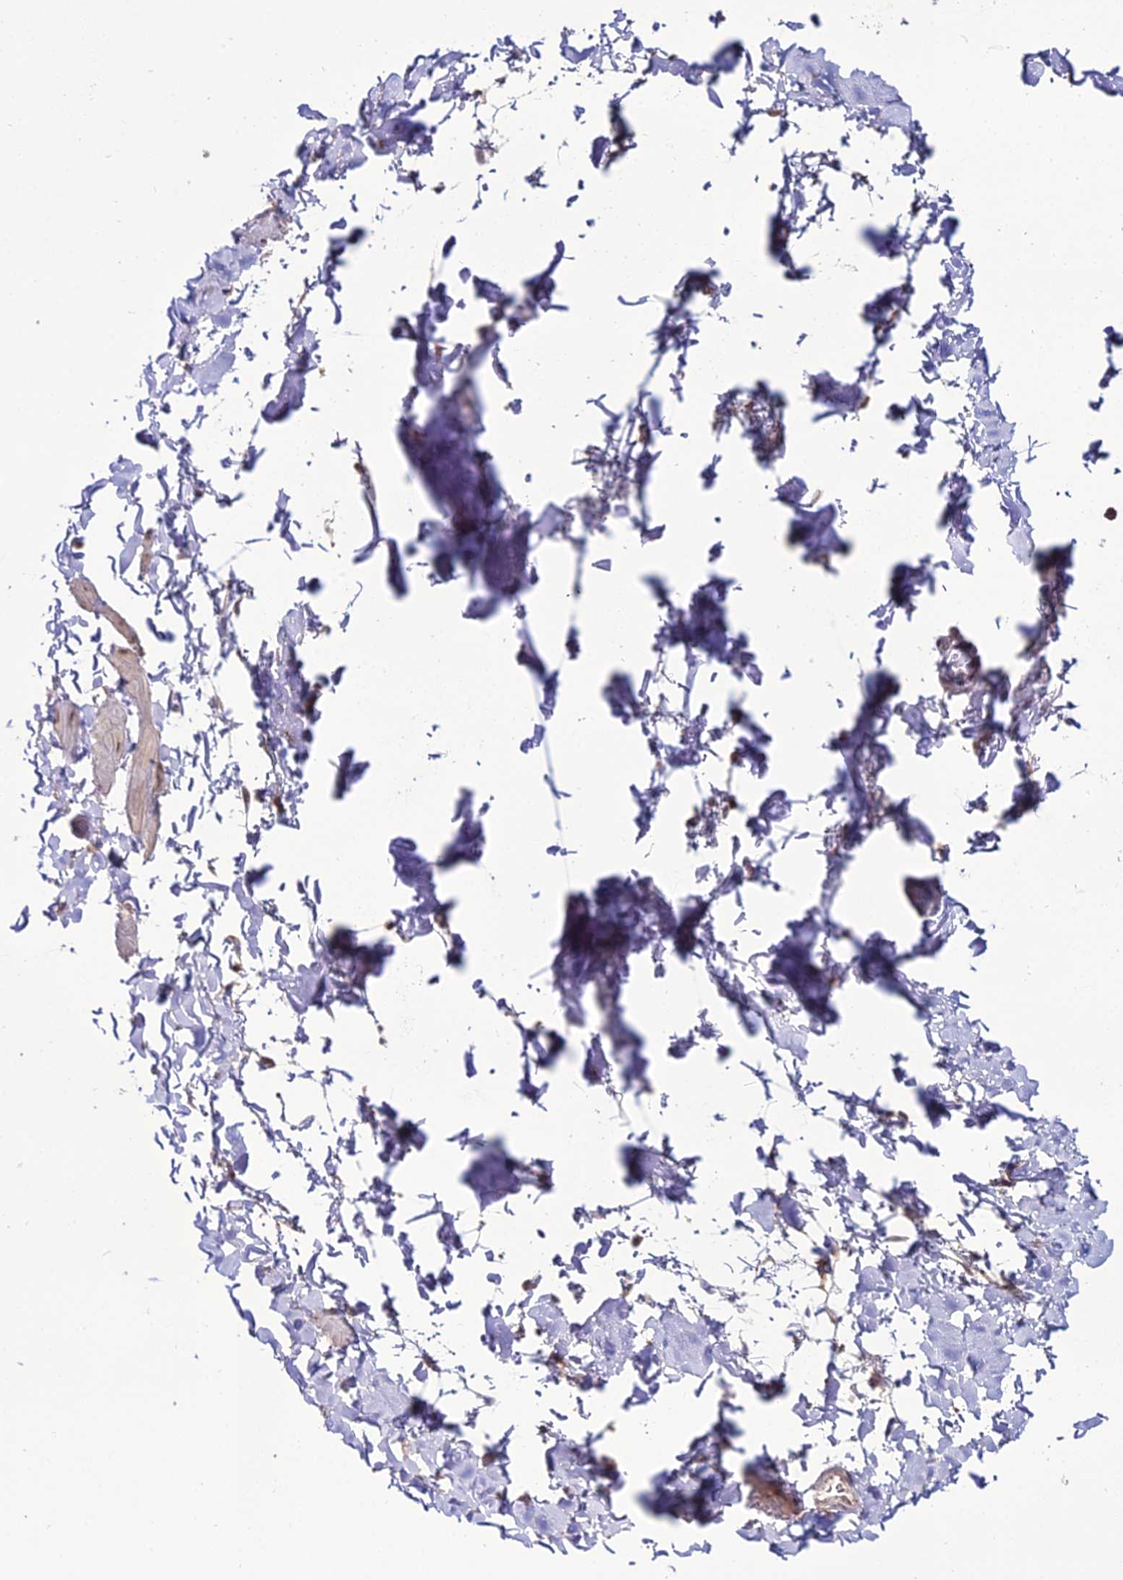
{"staining": {"intensity": "negative", "quantity": "none", "location": "none"}, "tissue": "adipose tissue", "cell_type": "Adipocytes", "image_type": "normal", "snomed": [{"axis": "morphology", "description": "Normal tissue, NOS"}, {"axis": "topography", "description": "Adipose tissue"}, {"axis": "topography", "description": "Vascular tissue"}, {"axis": "topography", "description": "Peripheral nerve tissue"}], "caption": "A high-resolution image shows immunohistochemistry staining of unremarkable adipose tissue, which reveals no significant positivity in adipocytes.", "gene": "TROAP", "patient": {"sex": "male", "age": 25}}